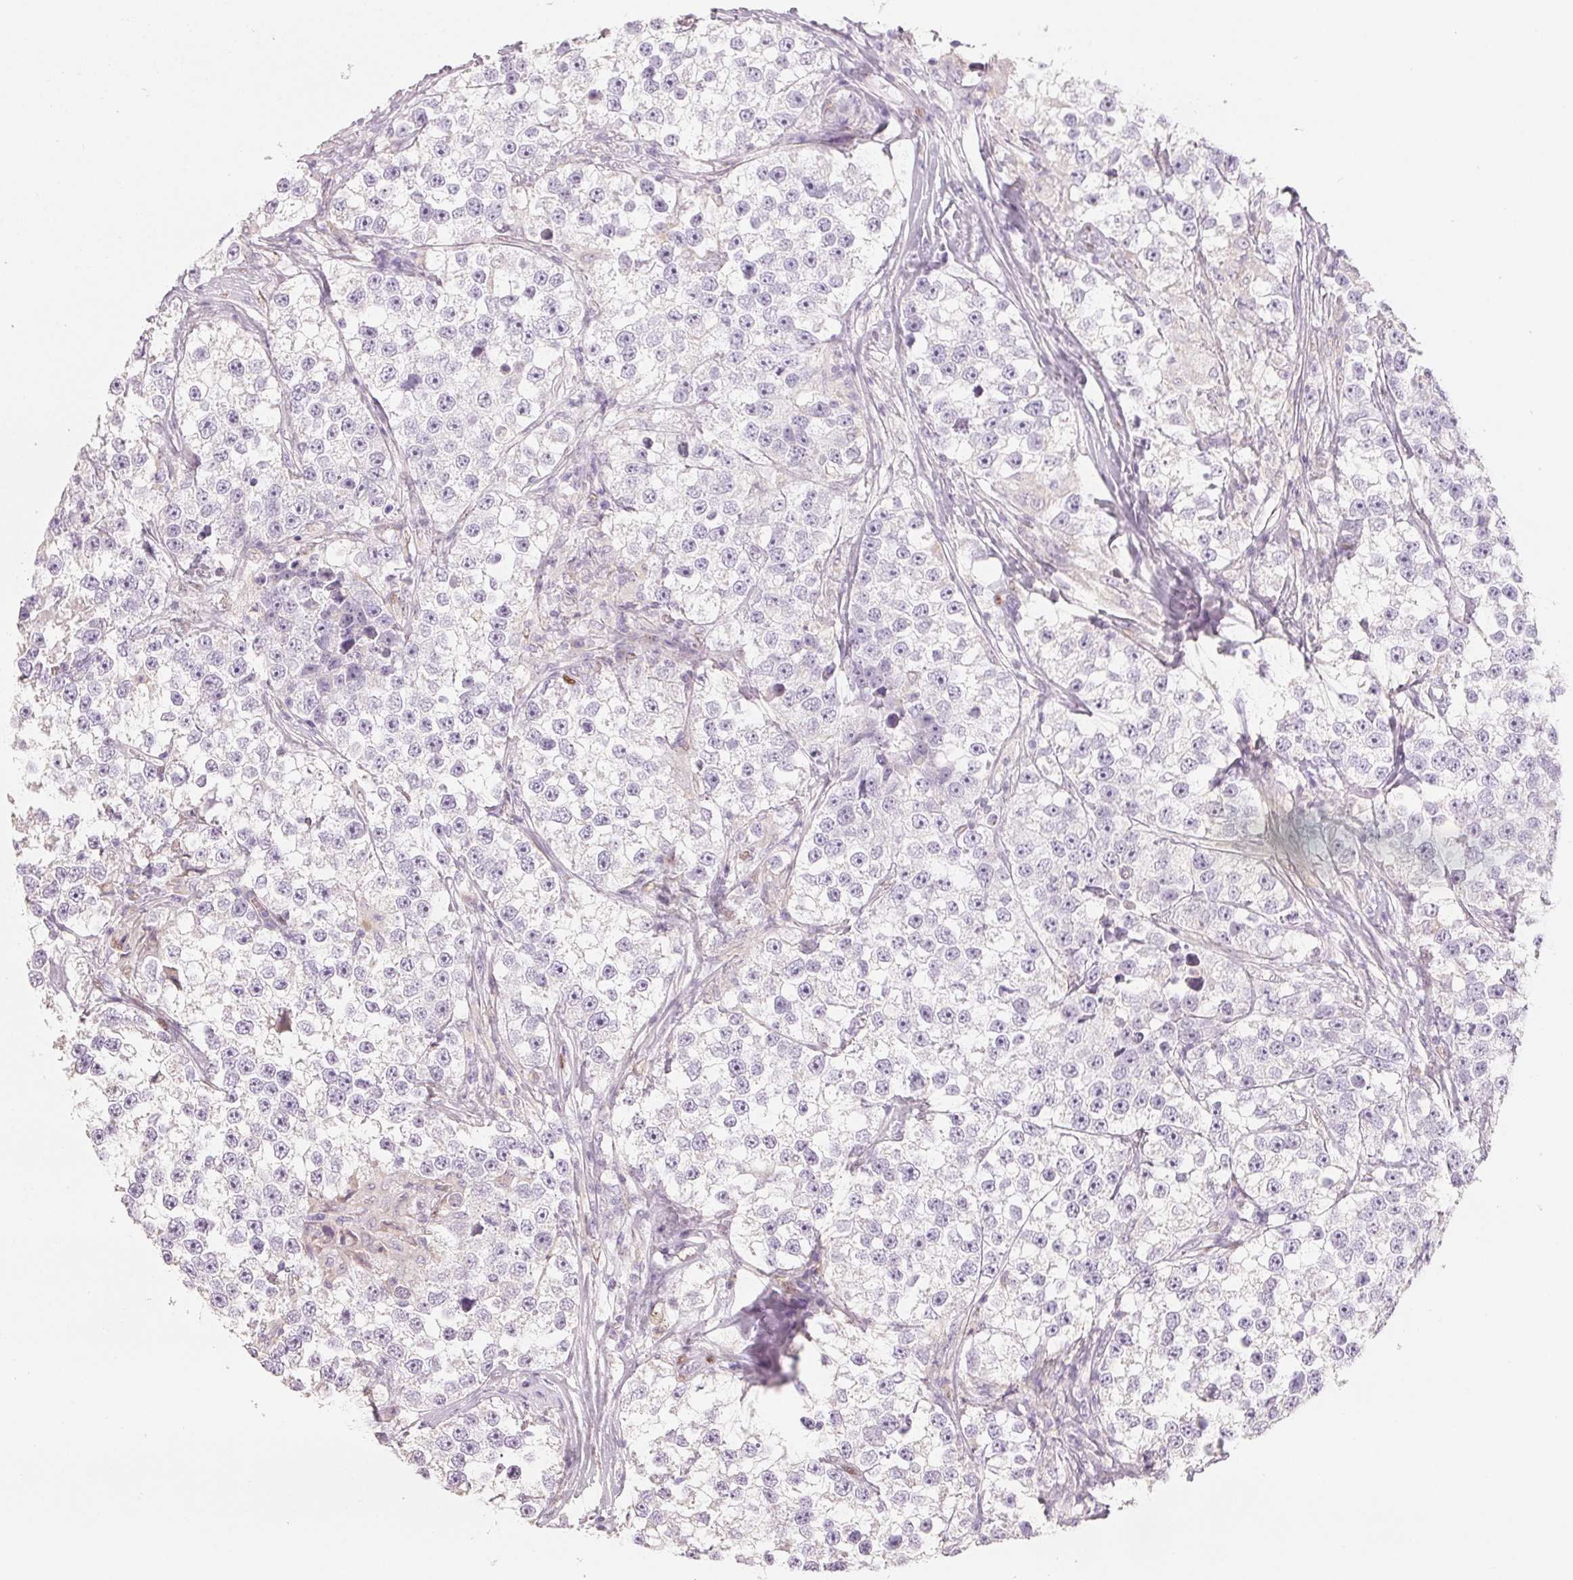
{"staining": {"intensity": "negative", "quantity": "none", "location": "none"}, "tissue": "testis cancer", "cell_type": "Tumor cells", "image_type": "cancer", "snomed": [{"axis": "morphology", "description": "Seminoma, NOS"}, {"axis": "topography", "description": "Testis"}], "caption": "A micrograph of seminoma (testis) stained for a protein displays no brown staining in tumor cells. (Brightfield microscopy of DAB immunohistochemistry at high magnification).", "gene": "SMARCD3", "patient": {"sex": "male", "age": 46}}